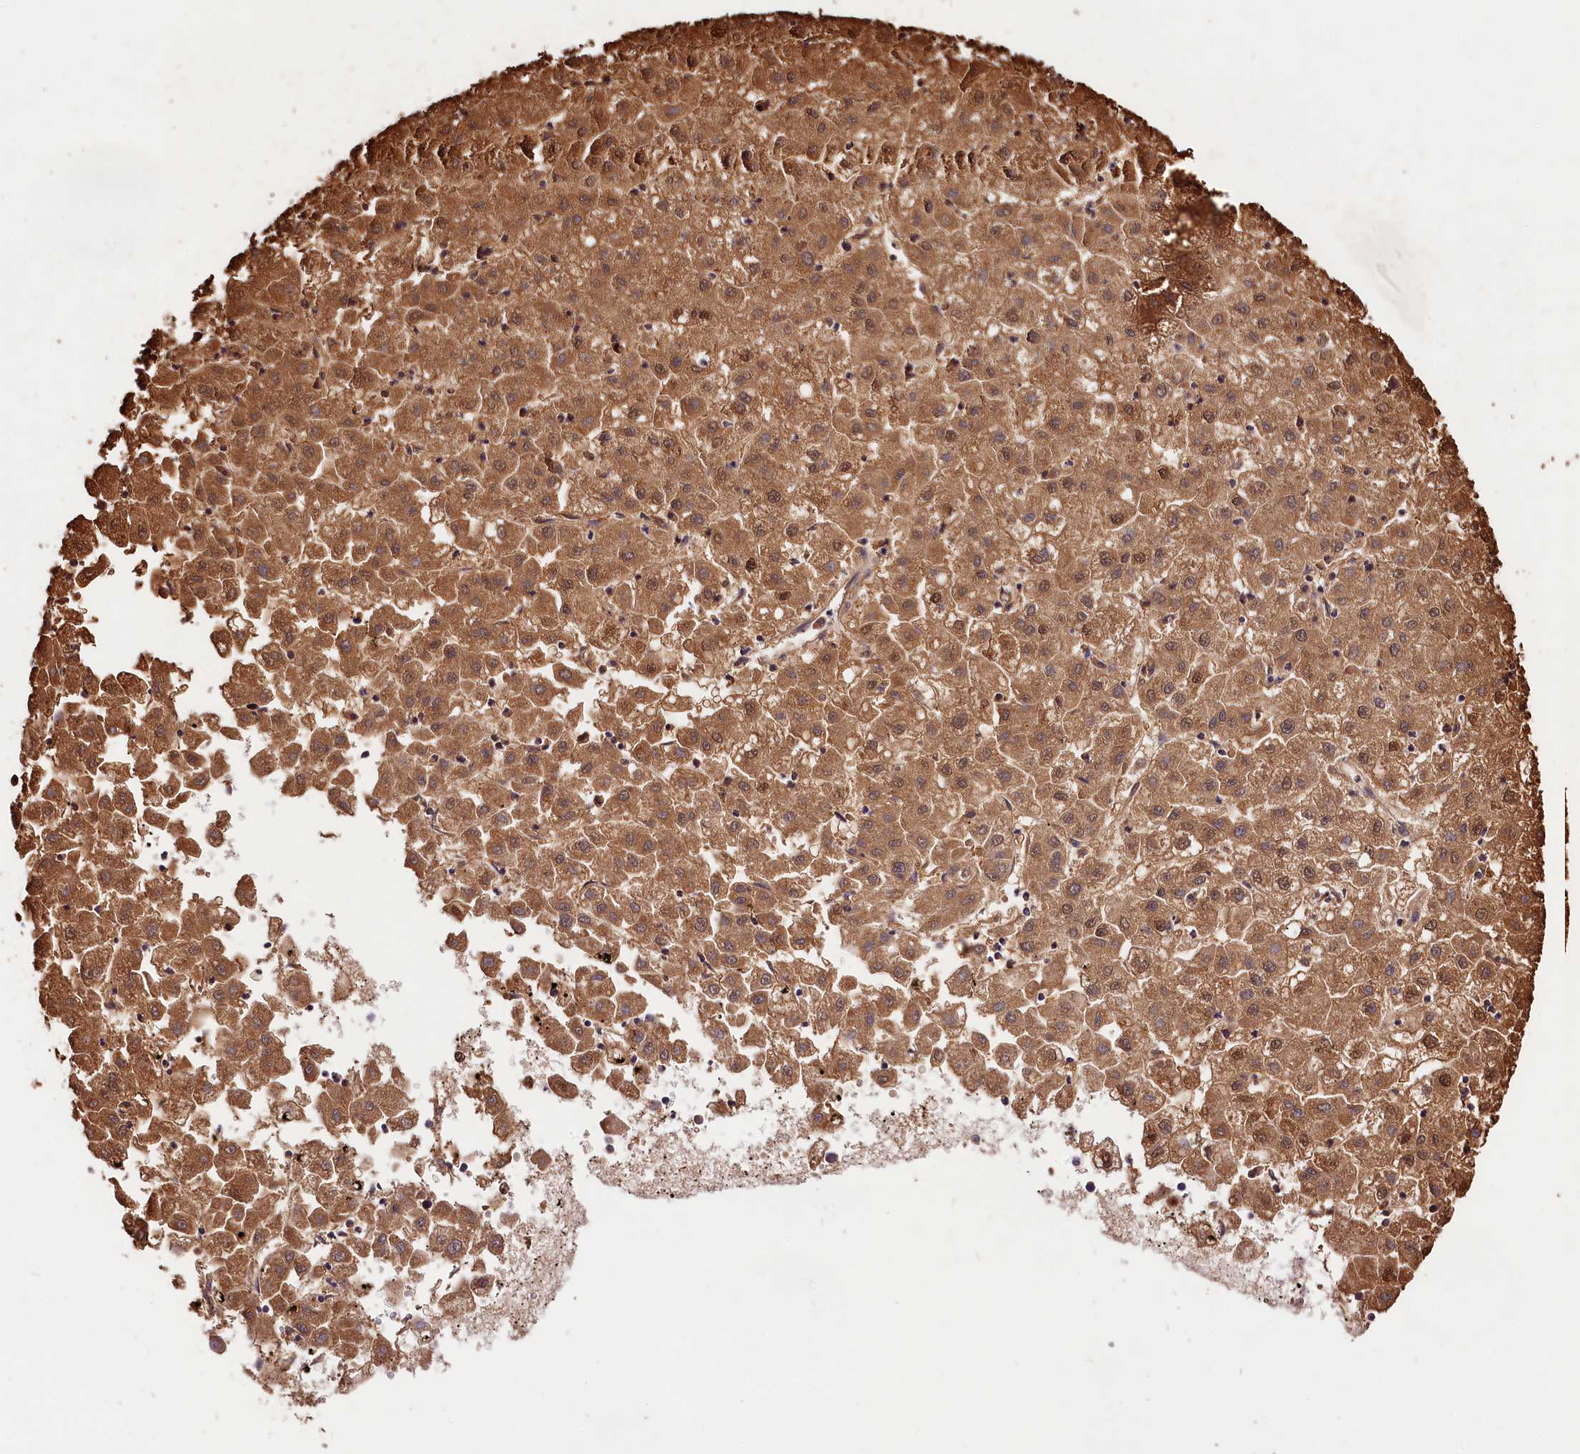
{"staining": {"intensity": "moderate", "quantity": ">75%", "location": "cytoplasmic/membranous"}, "tissue": "liver cancer", "cell_type": "Tumor cells", "image_type": "cancer", "snomed": [{"axis": "morphology", "description": "Carcinoma, Hepatocellular, NOS"}, {"axis": "topography", "description": "Liver"}], "caption": "Hepatocellular carcinoma (liver) was stained to show a protein in brown. There is medium levels of moderate cytoplasmic/membranous staining in about >75% of tumor cells.", "gene": "SPG11", "patient": {"sex": "male", "age": 72}}